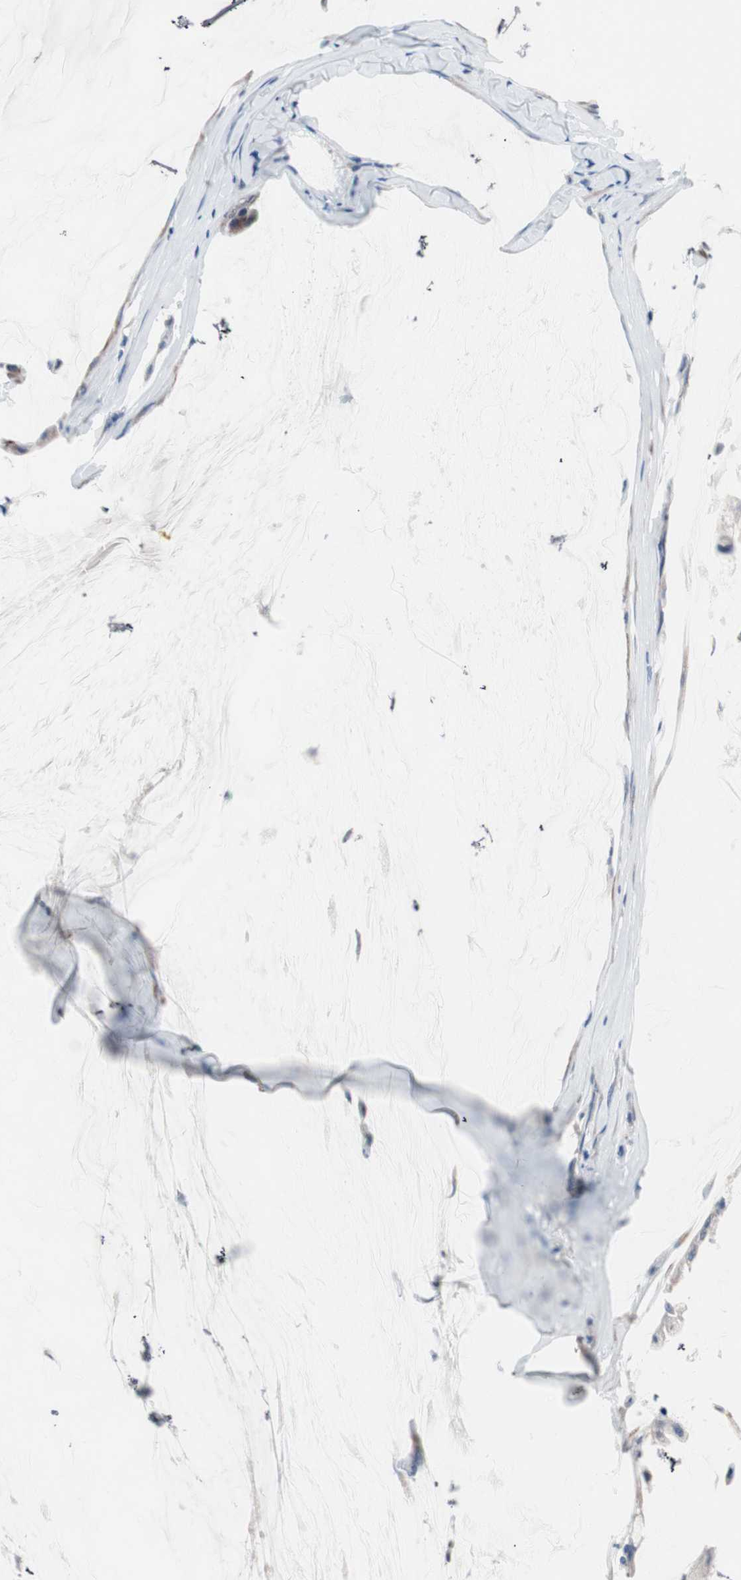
{"staining": {"intensity": "weak", "quantity": "<25%", "location": "cytoplasmic/membranous"}, "tissue": "ovarian cancer", "cell_type": "Tumor cells", "image_type": "cancer", "snomed": [{"axis": "morphology", "description": "Cystadenocarcinoma, mucinous, NOS"}, {"axis": "topography", "description": "Ovary"}], "caption": "Tumor cells are negative for protein expression in human ovarian cancer (mucinous cystadenocarcinoma).", "gene": "ULBP1", "patient": {"sex": "female", "age": 39}}